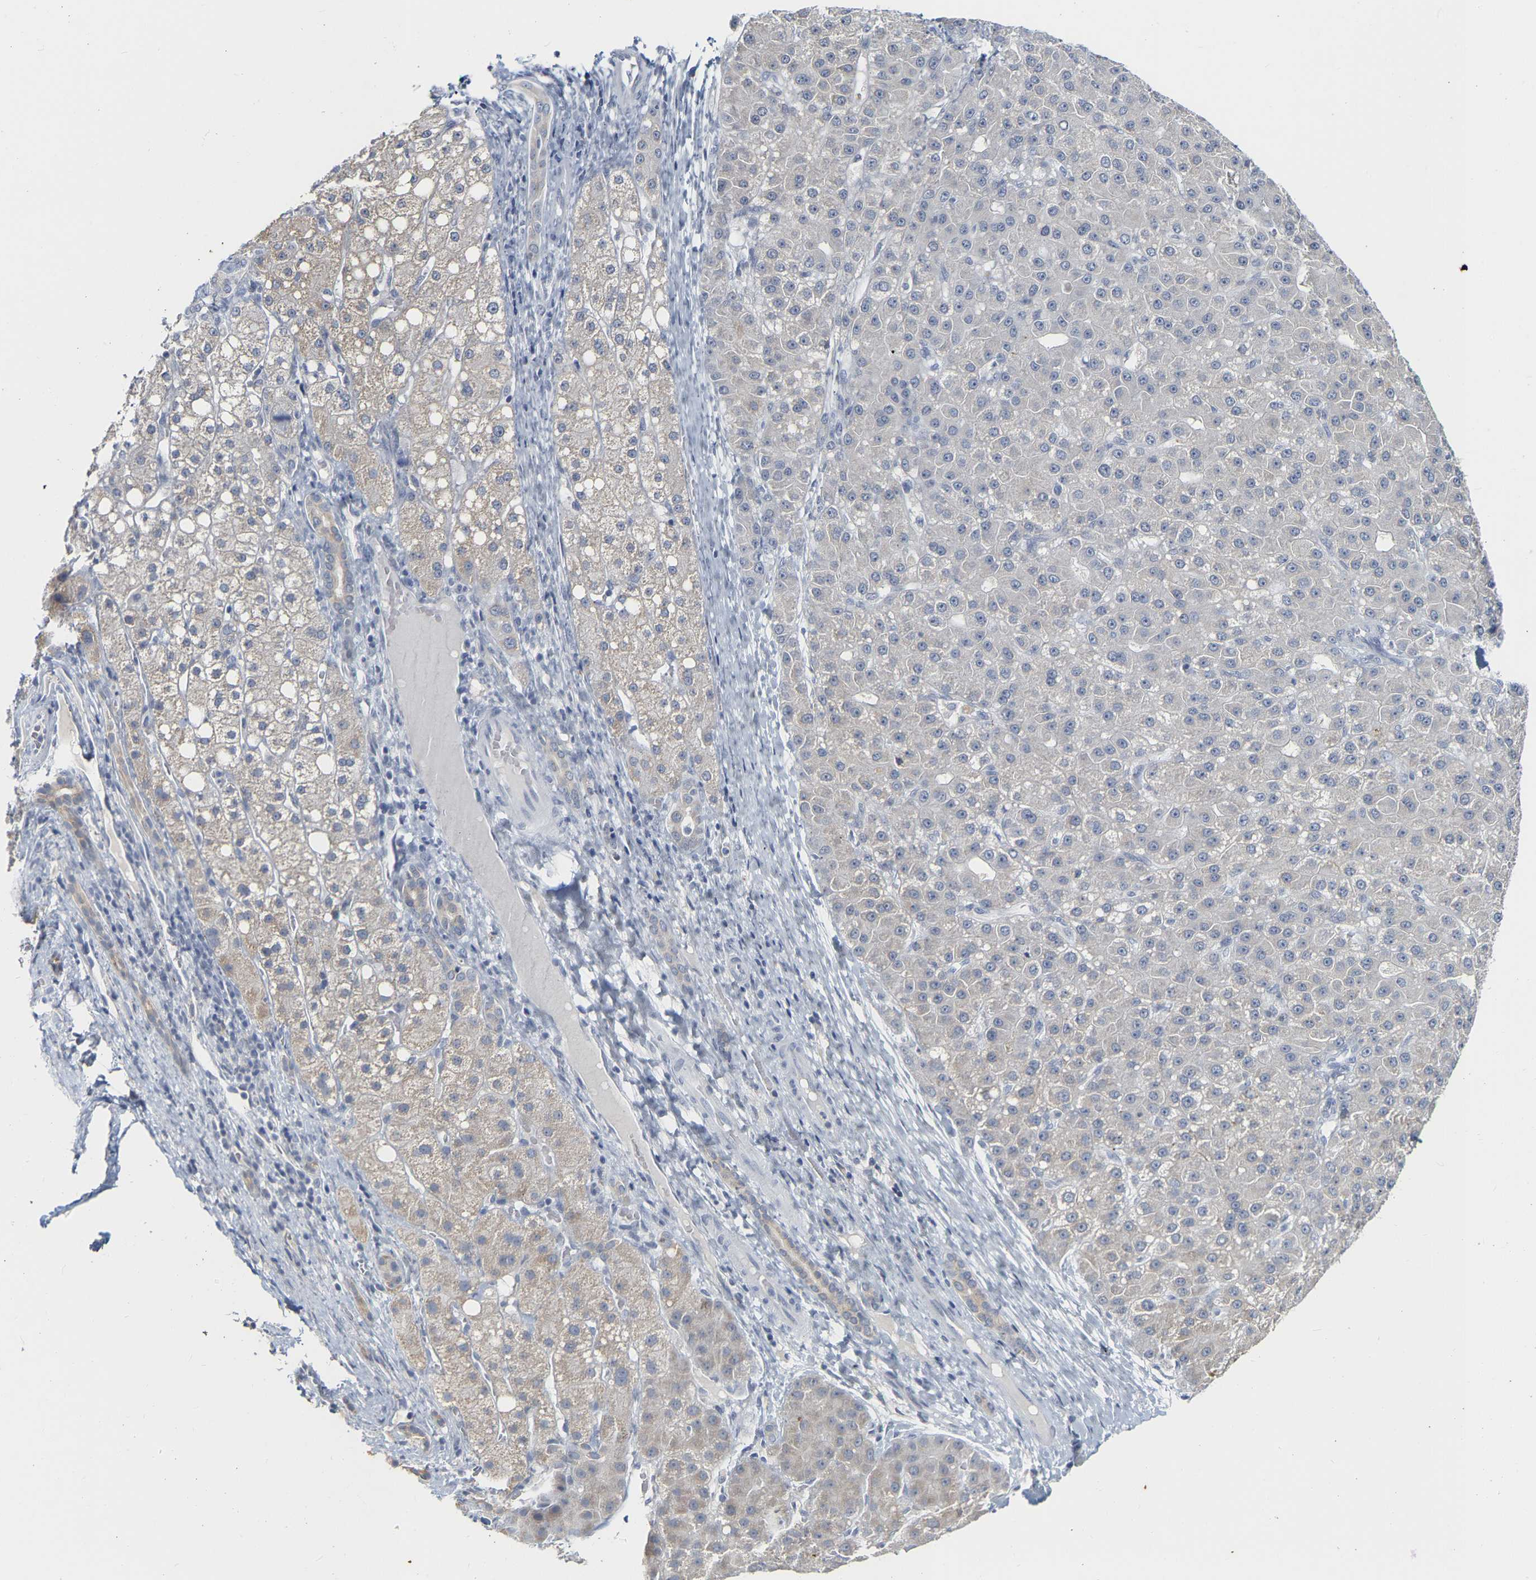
{"staining": {"intensity": "negative", "quantity": "none", "location": "none"}, "tissue": "liver cancer", "cell_type": "Tumor cells", "image_type": "cancer", "snomed": [{"axis": "morphology", "description": "Carcinoma, Hepatocellular, NOS"}, {"axis": "topography", "description": "Liver"}], "caption": "DAB immunohistochemical staining of liver hepatocellular carcinoma demonstrates no significant expression in tumor cells.", "gene": "KRT76", "patient": {"sex": "male", "age": 67}}